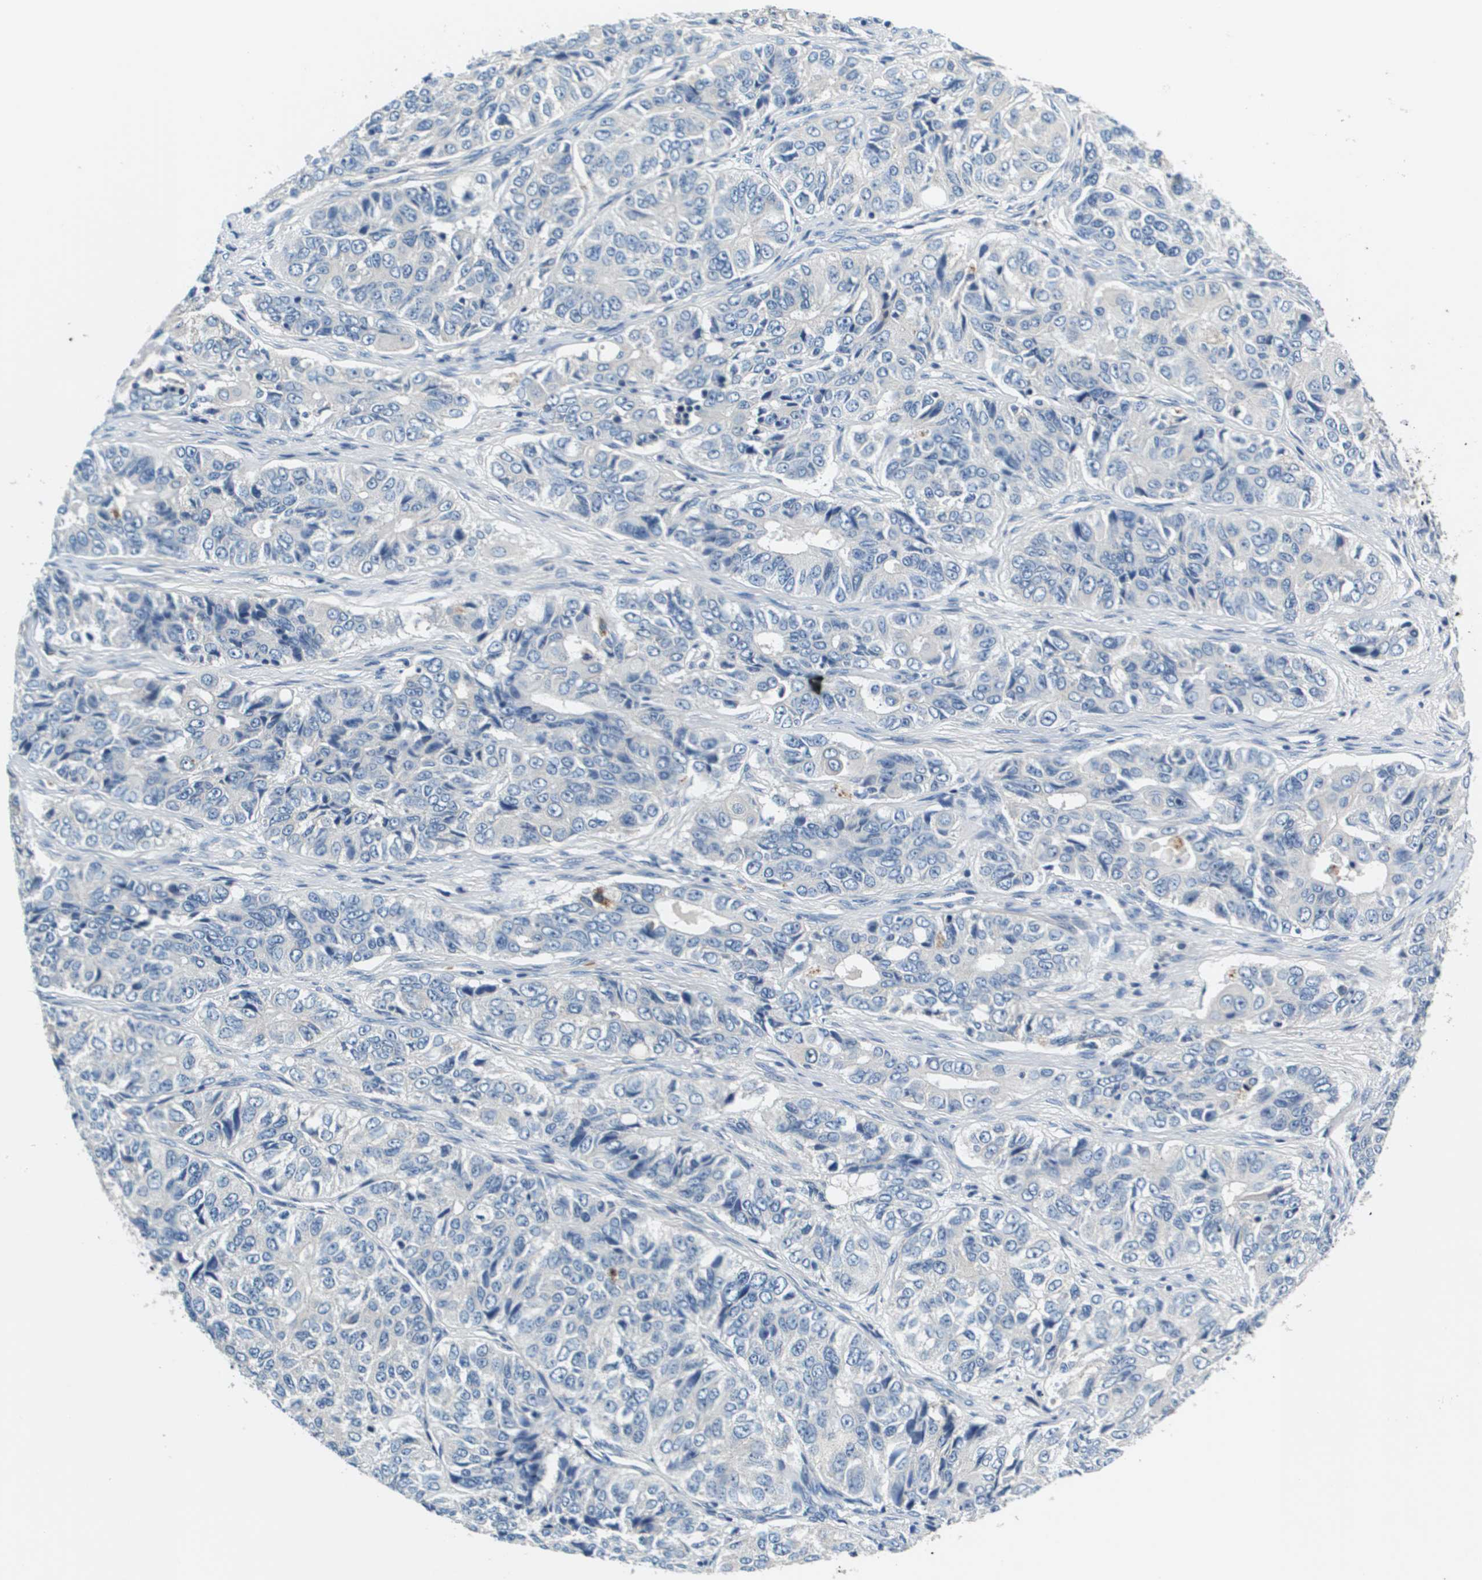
{"staining": {"intensity": "negative", "quantity": "none", "location": "none"}, "tissue": "ovarian cancer", "cell_type": "Tumor cells", "image_type": "cancer", "snomed": [{"axis": "morphology", "description": "Carcinoma, endometroid"}, {"axis": "topography", "description": "Ovary"}], "caption": "This is an immunohistochemistry (IHC) image of human ovarian cancer (endometroid carcinoma). There is no expression in tumor cells.", "gene": "KCNQ5", "patient": {"sex": "female", "age": 51}}